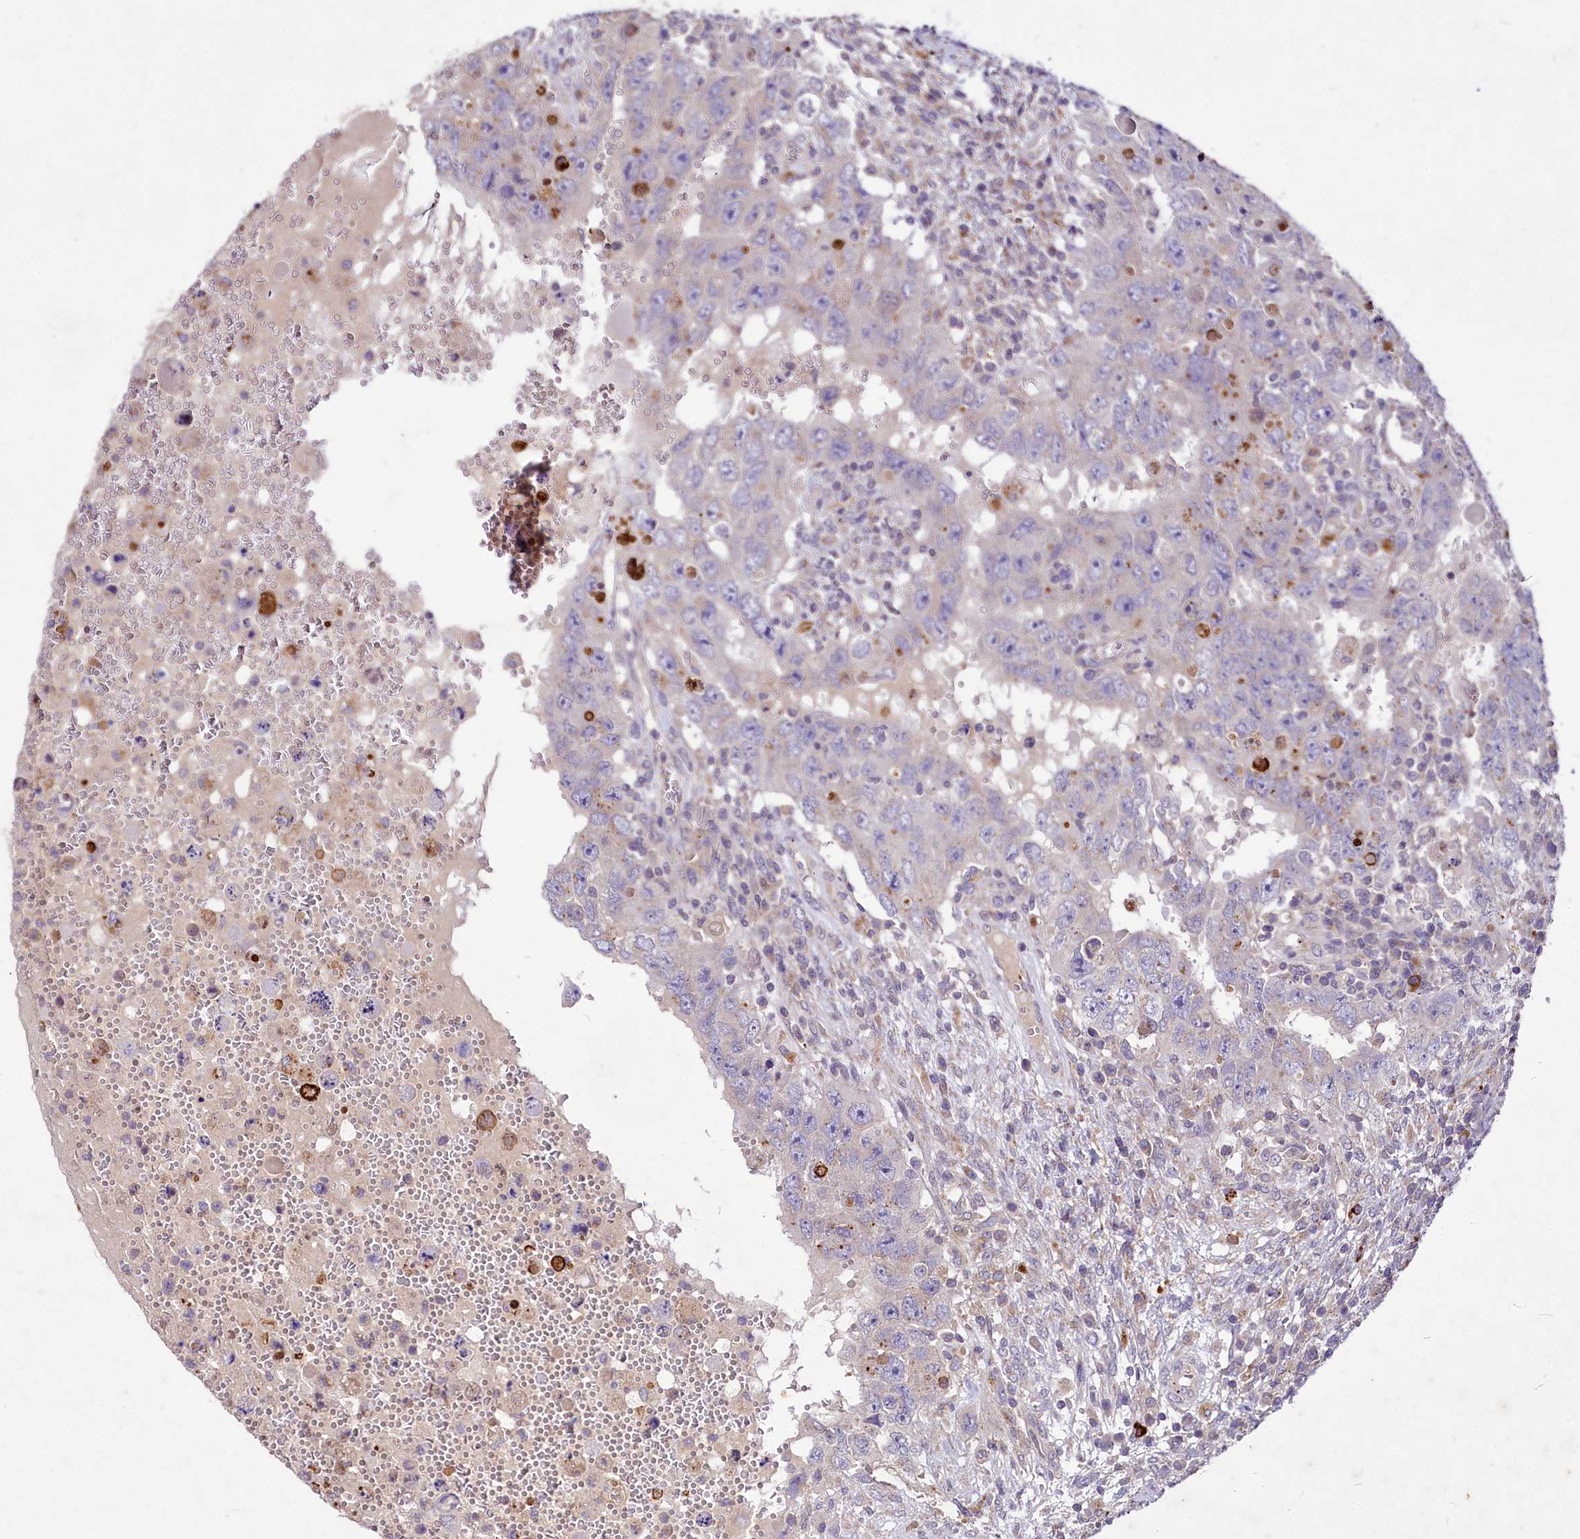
{"staining": {"intensity": "negative", "quantity": "none", "location": "none"}, "tissue": "testis cancer", "cell_type": "Tumor cells", "image_type": "cancer", "snomed": [{"axis": "morphology", "description": "Carcinoma, Embryonal, NOS"}, {"axis": "topography", "description": "Testis"}], "caption": "A histopathology image of embryonal carcinoma (testis) stained for a protein shows no brown staining in tumor cells. (DAB IHC, high magnification).", "gene": "C11orf86", "patient": {"sex": "male", "age": 26}}